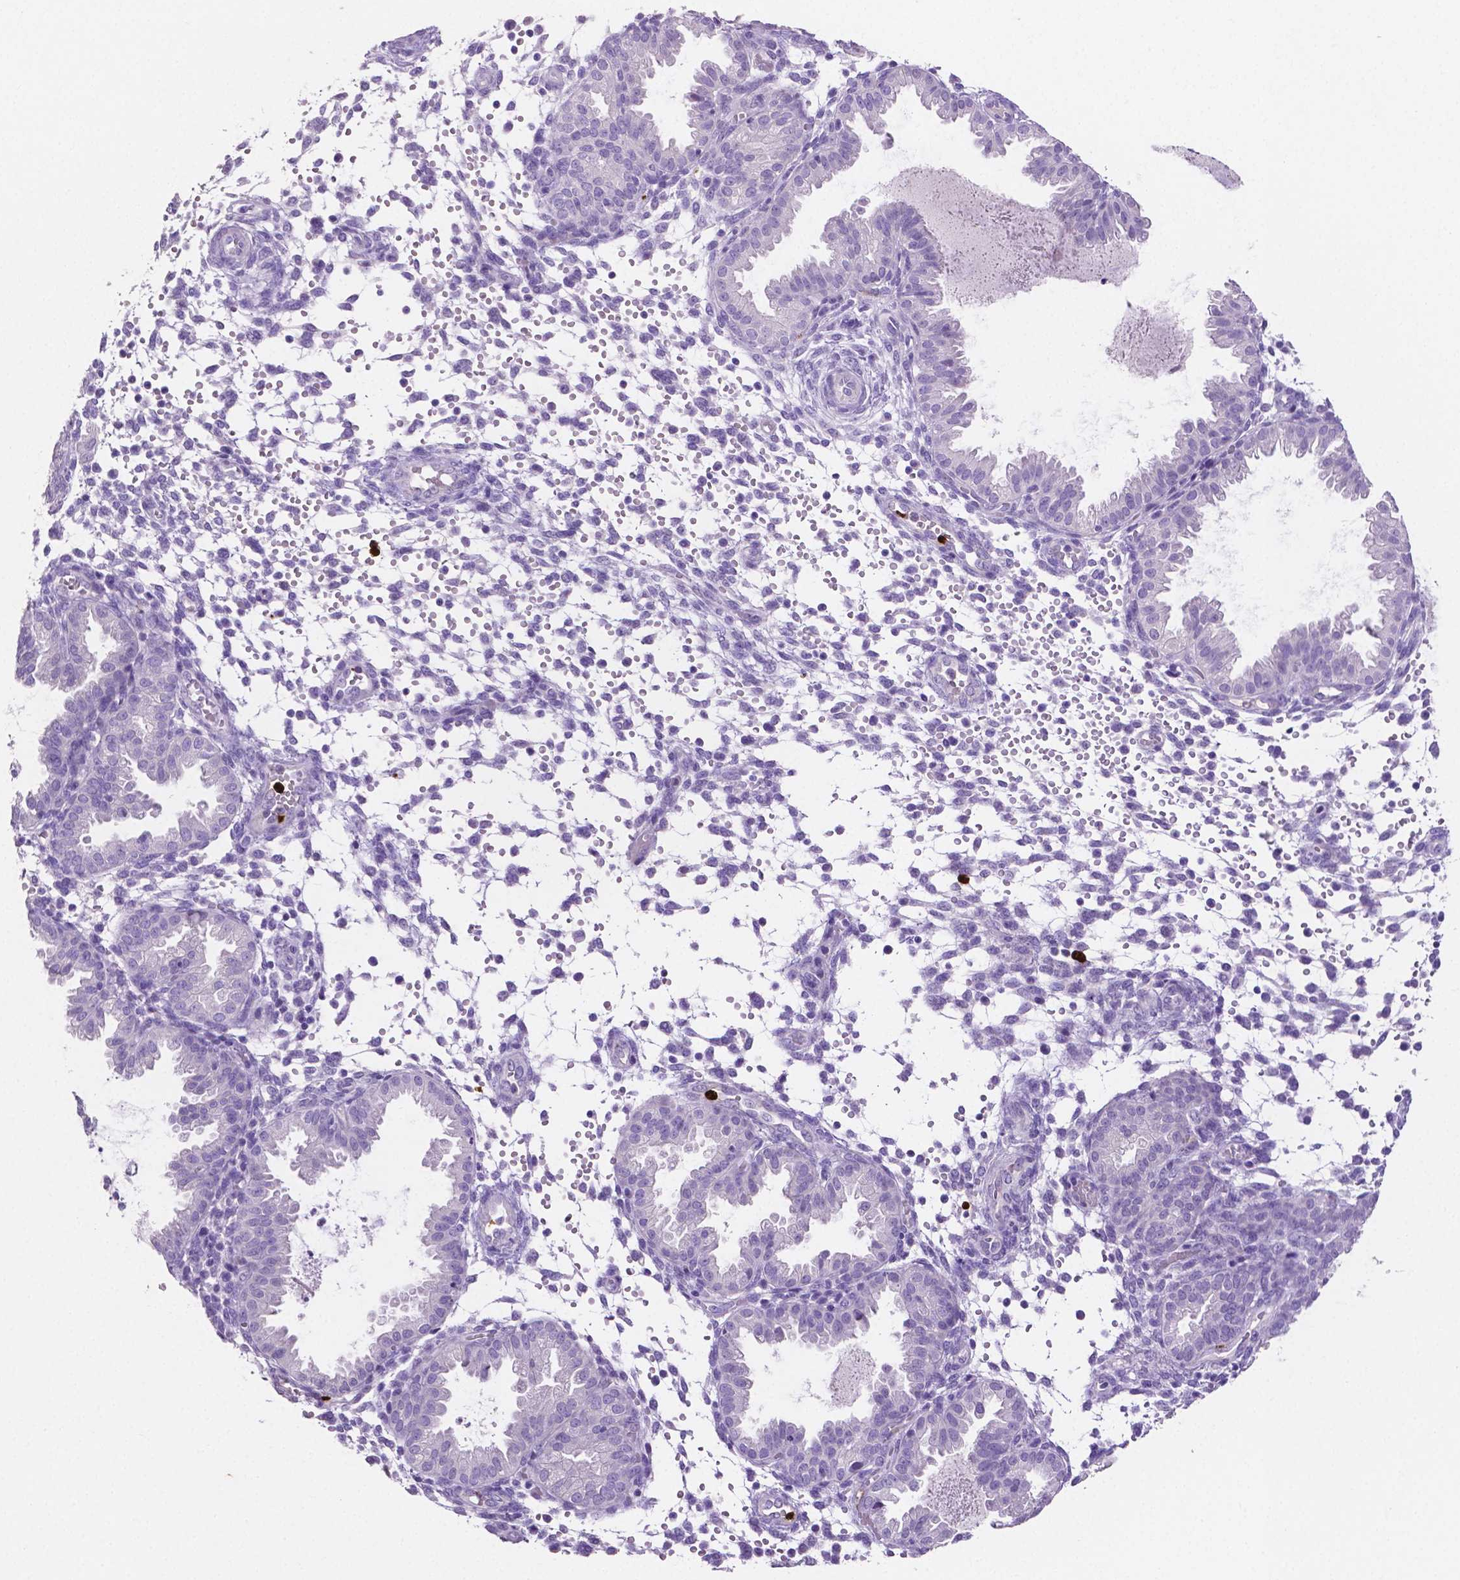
{"staining": {"intensity": "negative", "quantity": "none", "location": "none"}, "tissue": "endometrium", "cell_type": "Cells in endometrial stroma", "image_type": "normal", "snomed": [{"axis": "morphology", "description": "Normal tissue, NOS"}, {"axis": "topography", "description": "Endometrium"}], "caption": "IHC histopathology image of unremarkable endometrium: human endometrium stained with DAB exhibits no significant protein staining in cells in endometrial stroma. (Immunohistochemistry (ihc), brightfield microscopy, high magnification).", "gene": "MMP9", "patient": {"sex": "female", "age": 33}}